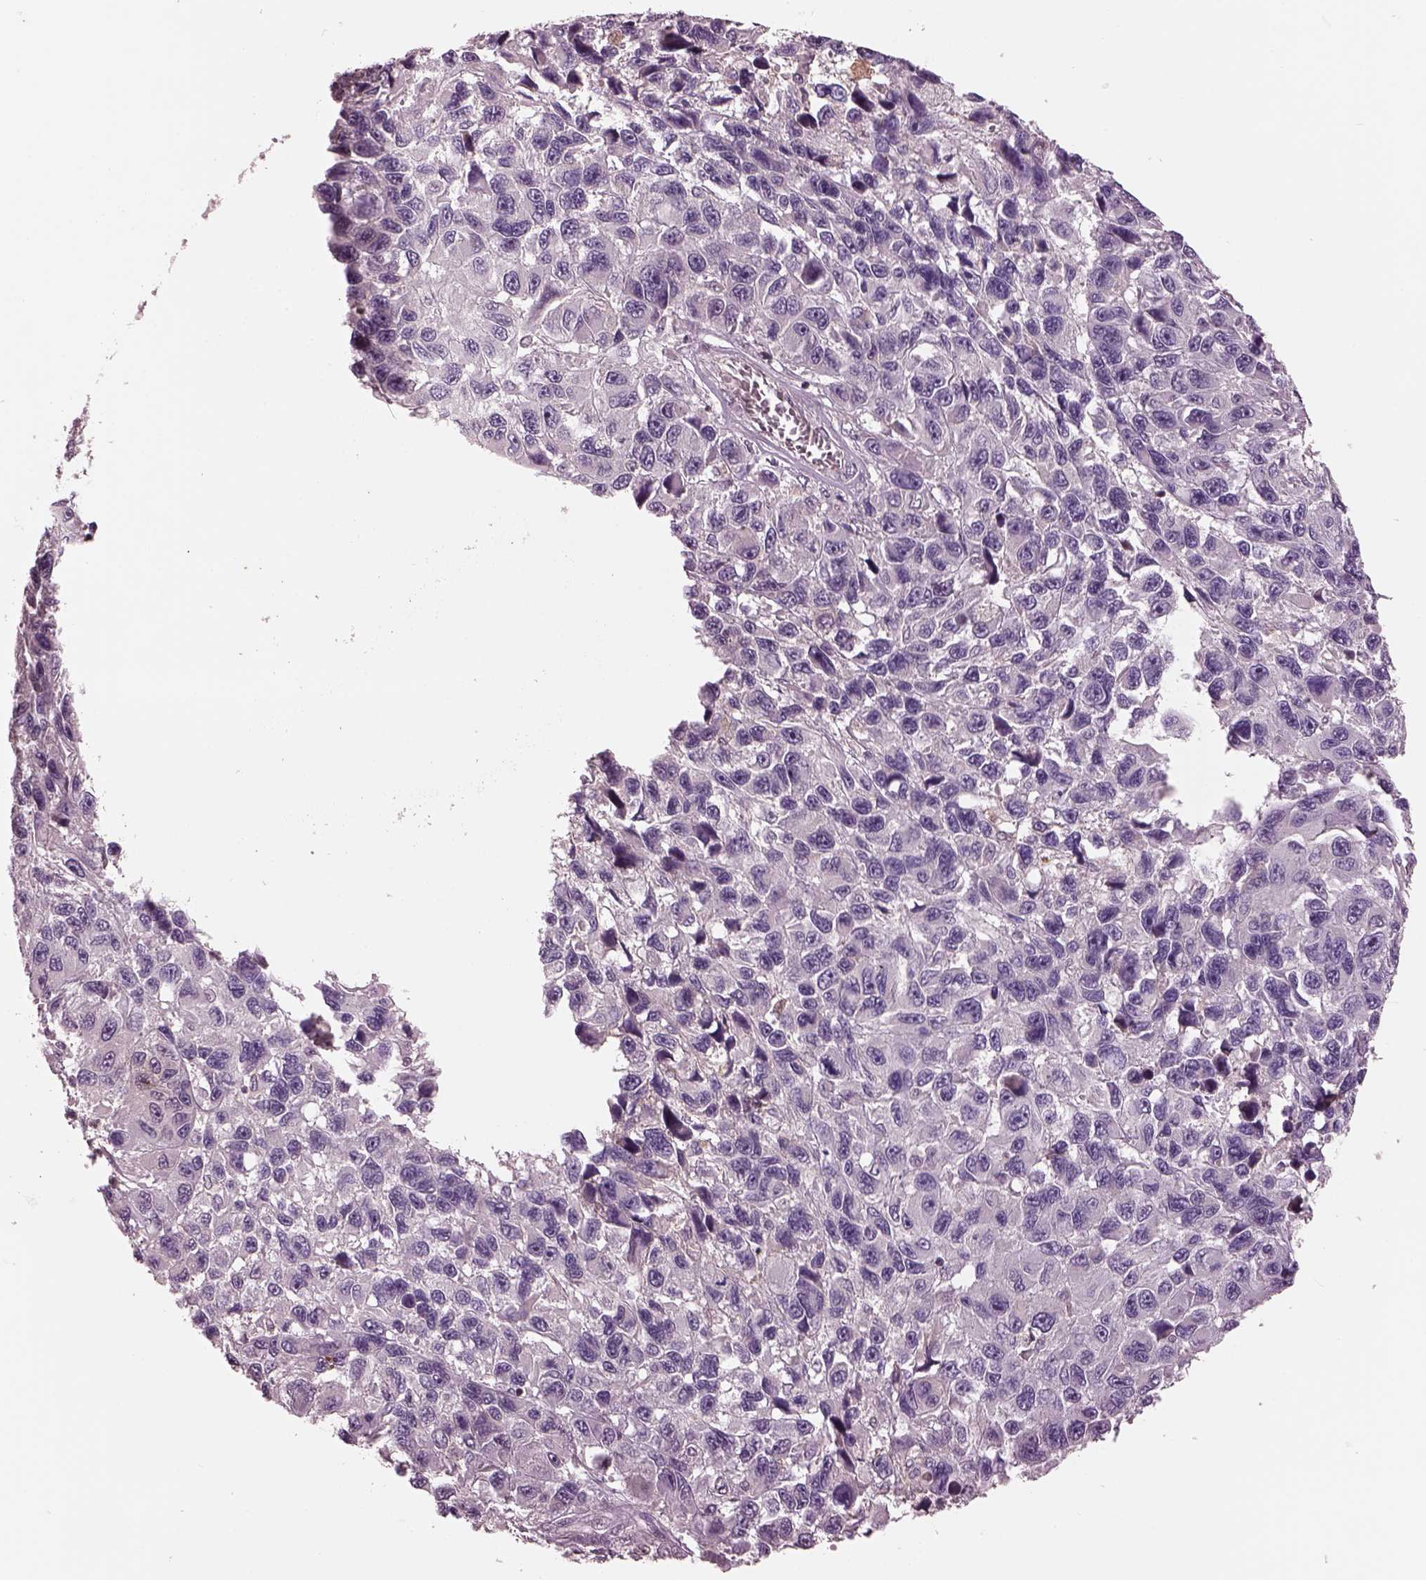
{"staining": {"intensity": "negative", "quantity": "none", "location": "none"}, "tissue": "melanoma", "cell_type": "Tumor cells", "image_type": "cancer", "snomed": [{"axis": "morphology", "description": "Malignant melanoma, NOS"}, {"axis": "topography", "description": "Skin"}], "caption": "Immunohistochemistry photomicrograph of neoplastic tissue: melanoma stained with DAB (3,3'-diaminobenzidine) displays no significant protein positivity in tumor cells. Nuclei are stained in blue.", "gene": "PTX4", "patient": {"sex": "male", "age": 53}}